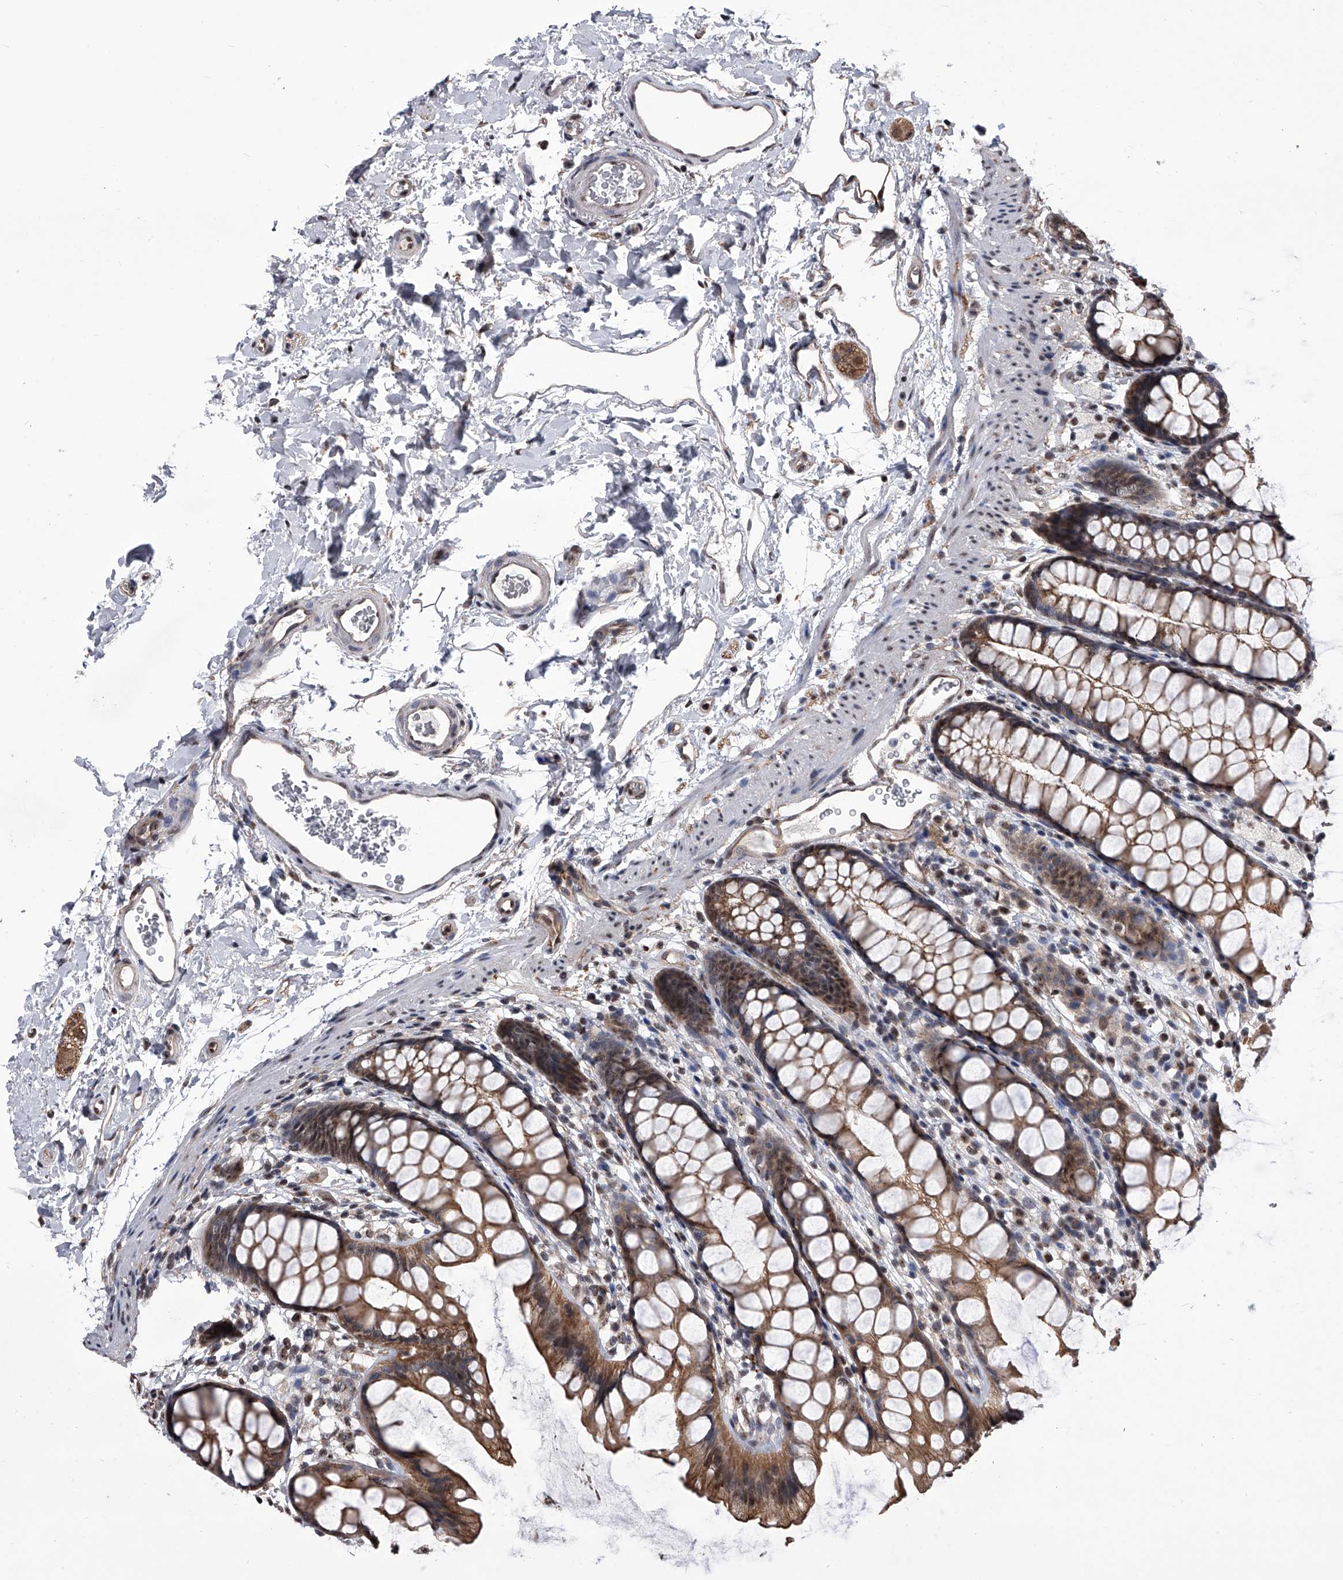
{"staining": {"intensity": "moderate", "quantity": ">75%", "location": "cytoplasmic/membranous,nuclear"}, "tissue": "rectum", "cell_type": "Glandular cells", "image_type": "normal", "snomed": [{"axis": "morphology", "description": "Normal tissue, NOS"}, {"axis": "topography", "description": "Rectum"}], "caption": "Immunohistochemistry histopathology image of unremarkable human rectum stained for a protein (brown), which reveals medium levels of moderate cytoplasmic/membranous,nuclear positivity in approximately >75% of glandular cells.", "gene": "ZNF76", "patient": {"sex": "female", "age": 65}}